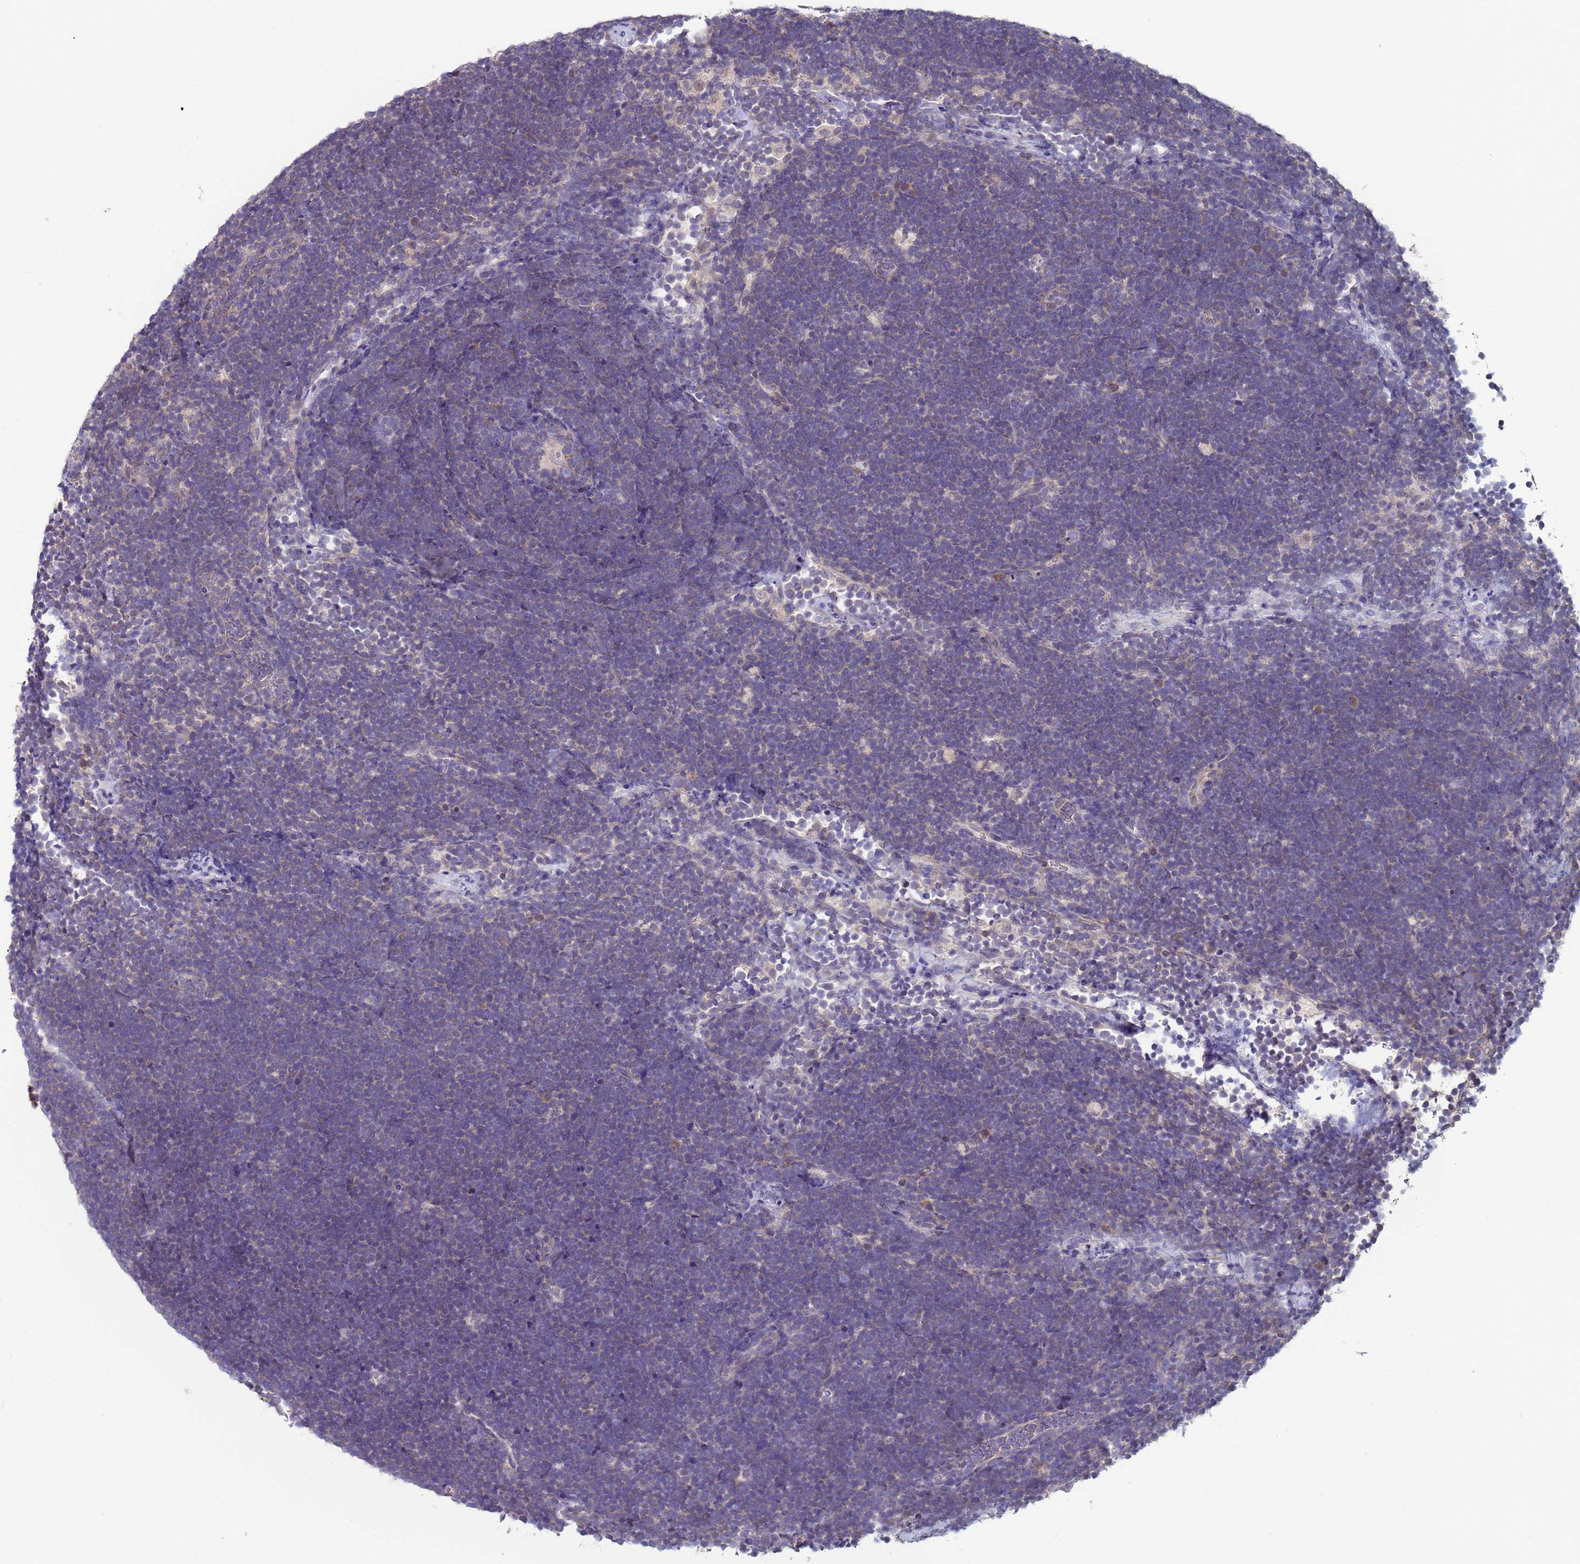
{"staining": {"intensity": "negative", "quantity": "none", "location": "none"}, "tissue": "lymphoma", "cell_type": "Tumor cells", "image_type": "cancer", "snomed": [{"axis": "morphology", "description": "Malignant lymphoma, non-Hodgkin's type, High grade"}, {"axis": "topography", "description": "Lymph node"}], "caption": "Histopathology image shows no significant protein expression in tumor cells of high-grade malignant lymphoma, non-Hodgkin's type.", "gene": "CLHC1", "patient": {"sex": "male", "age": 13}}